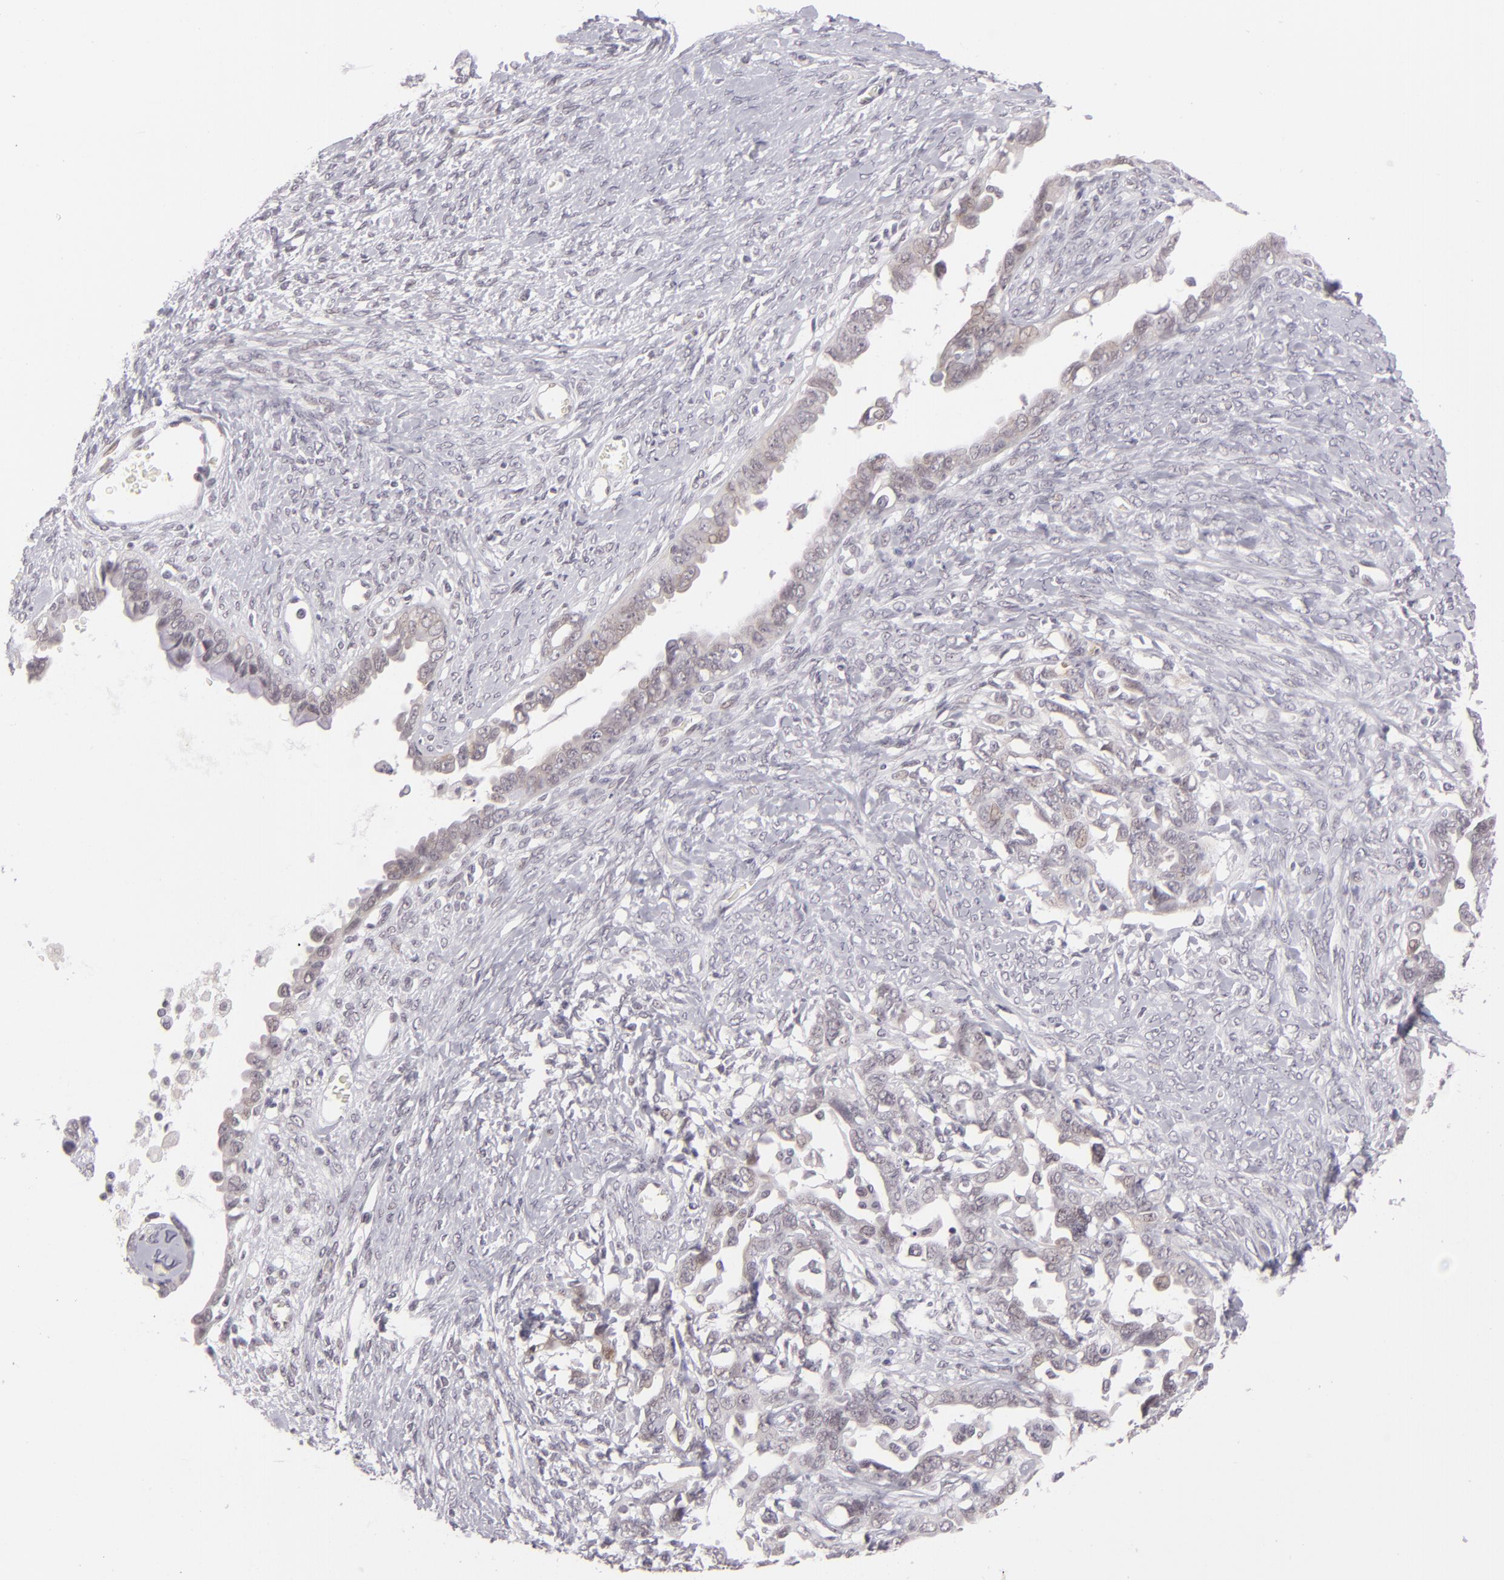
{"staining": {"intensity": "negative", "quantity": "none", "location": "none"}, "tissue": "ovarian cancer", "cell_type": "Tumor cells", "image_type": "cancer", "snomed": [{"axis": "morphology", "description": "Cystadenocarcinoma, serous, NOS"}, {"axis": "topography", "description": "Ovary"}], "caption": "Tumor cells show no significant positivity in serous cystadenocarcinoma (ovarian).", "gene": "ZNF205", "patient": {"sex": "female", "age": 69}}